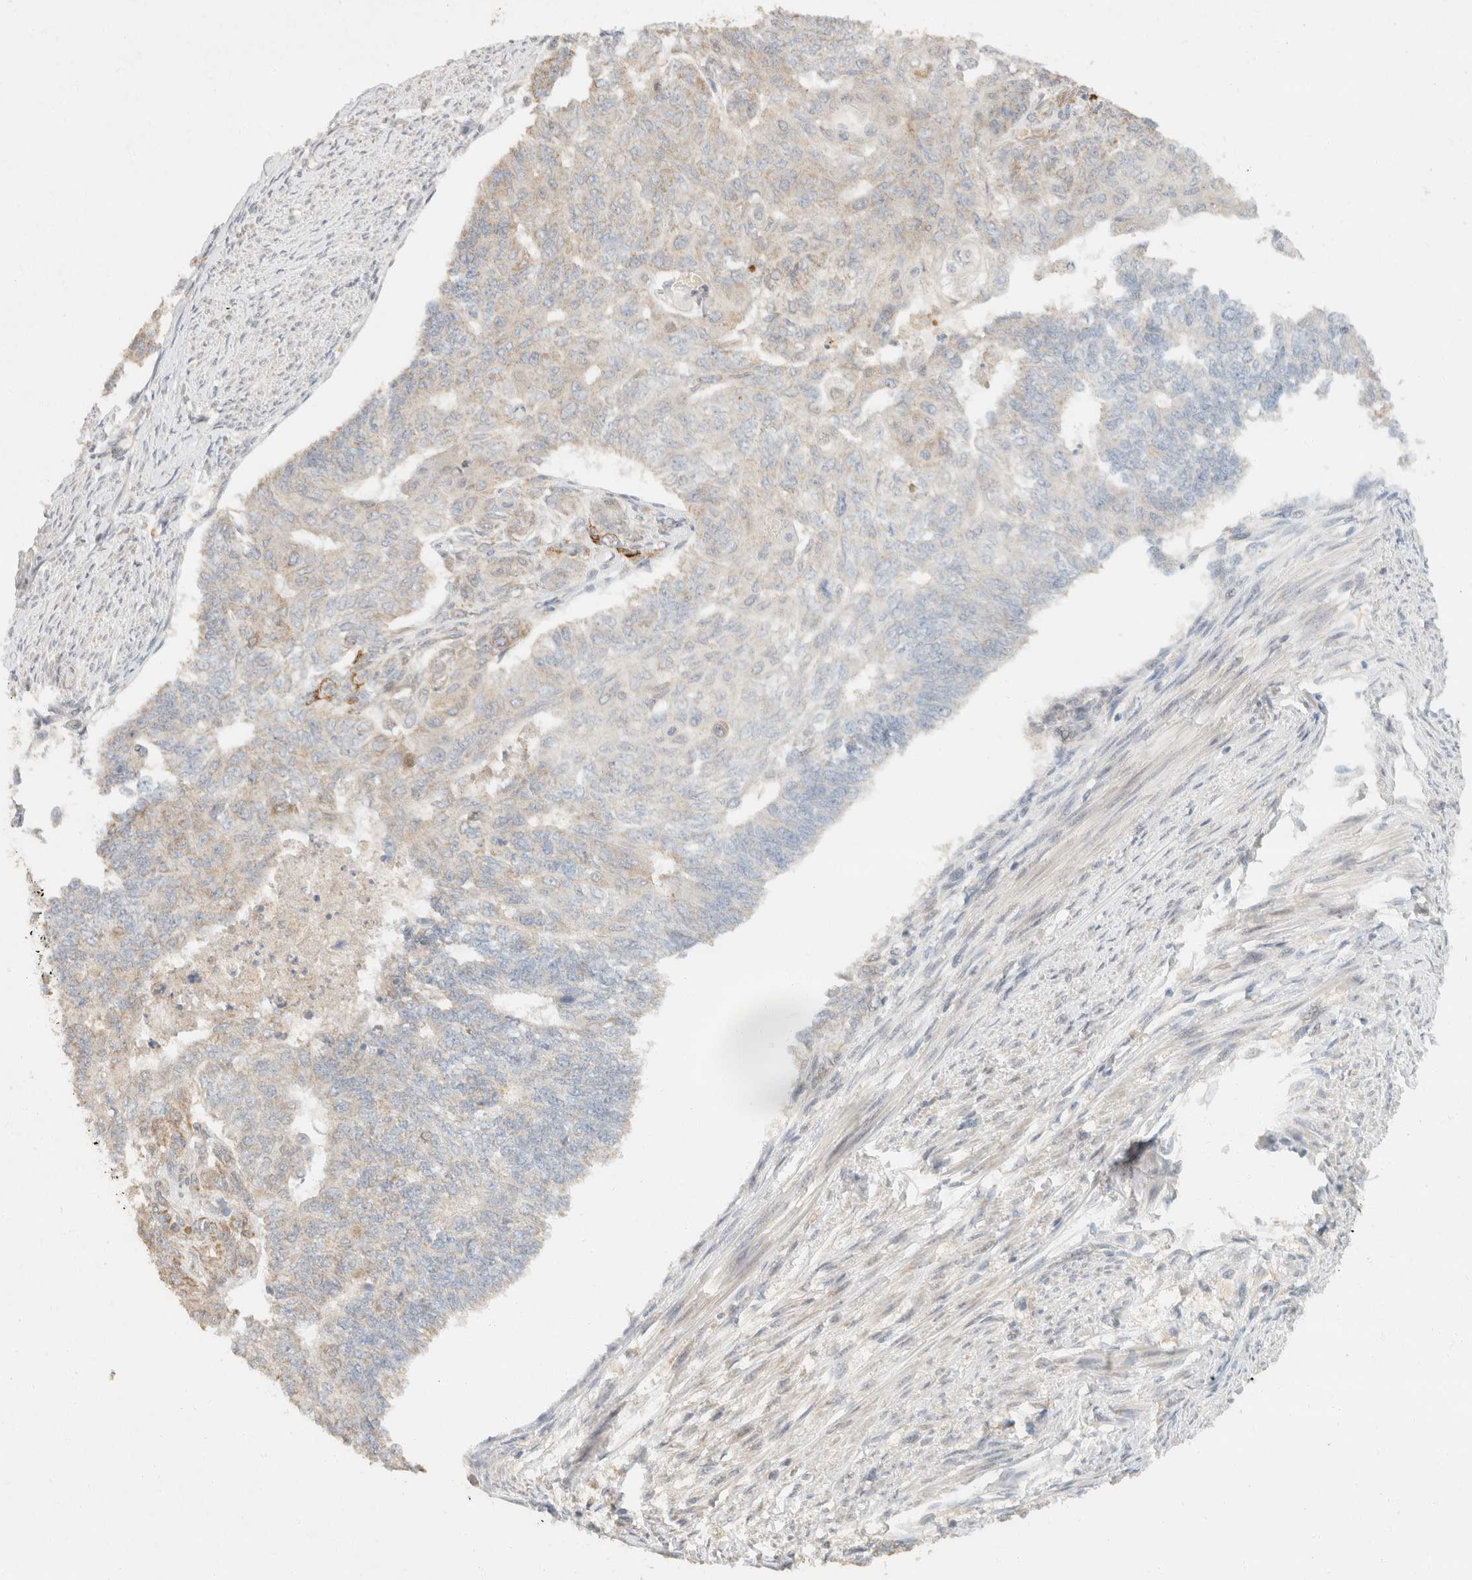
{"staining": {"intensity": "weak", "quantity": "<25%", "location": "cytoplasmic/membranous"}, "tissue": "endometrial cancer", "cell_type": "Tumor cells", "image_type": "cancer", "snomed": [{"axis": "morphology", "description": "Adenocarcinoma, NOS"}, {"axis": "topography", "description": "Endometrium"}], "caption": "Protein analysis of endometrial cancer reveals no significant positivity in tumor cells.", "gene": "TACC1", "patient": {"sex": "female", "age": 32}}